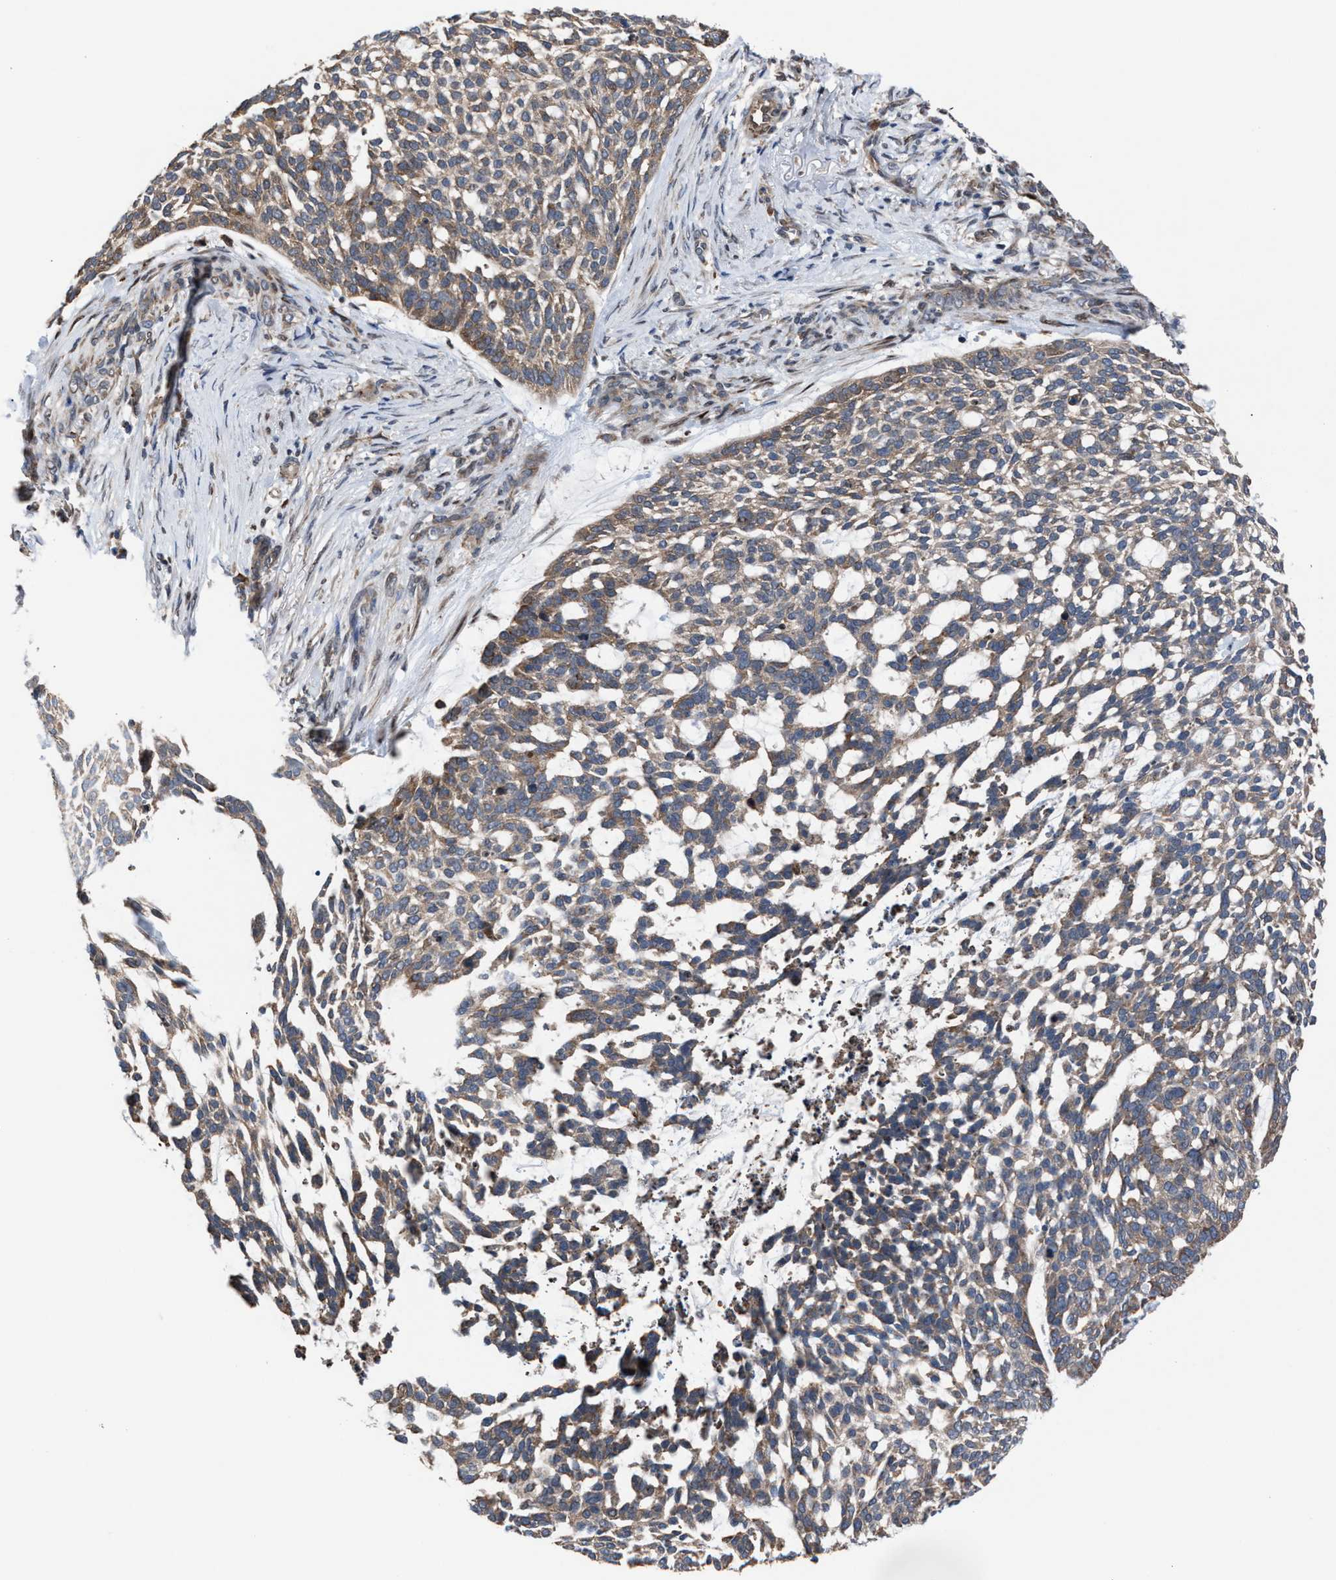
{"staining": {"intensity": "moderate", "quantity": ">75%", "location": "cytoplasmic/membranous"}, "tissue": "skin cancer", "cell_type": "Tumor cells", "image_type": "cancer", "snomed": [{"axis": "morphology", "description": "Basal cell carcinoma"}, {"axis": "topography", "description": "Skin"}], "caption": "Tumor cells exhibit moderate cytoplasmic/membranous staining in approximately >75% of cells in skin cancer. (IHC, brightfield microscopy, high magnification).", "gene": "TP53BP2", "patient": {"sex": "female", "age": 64}}